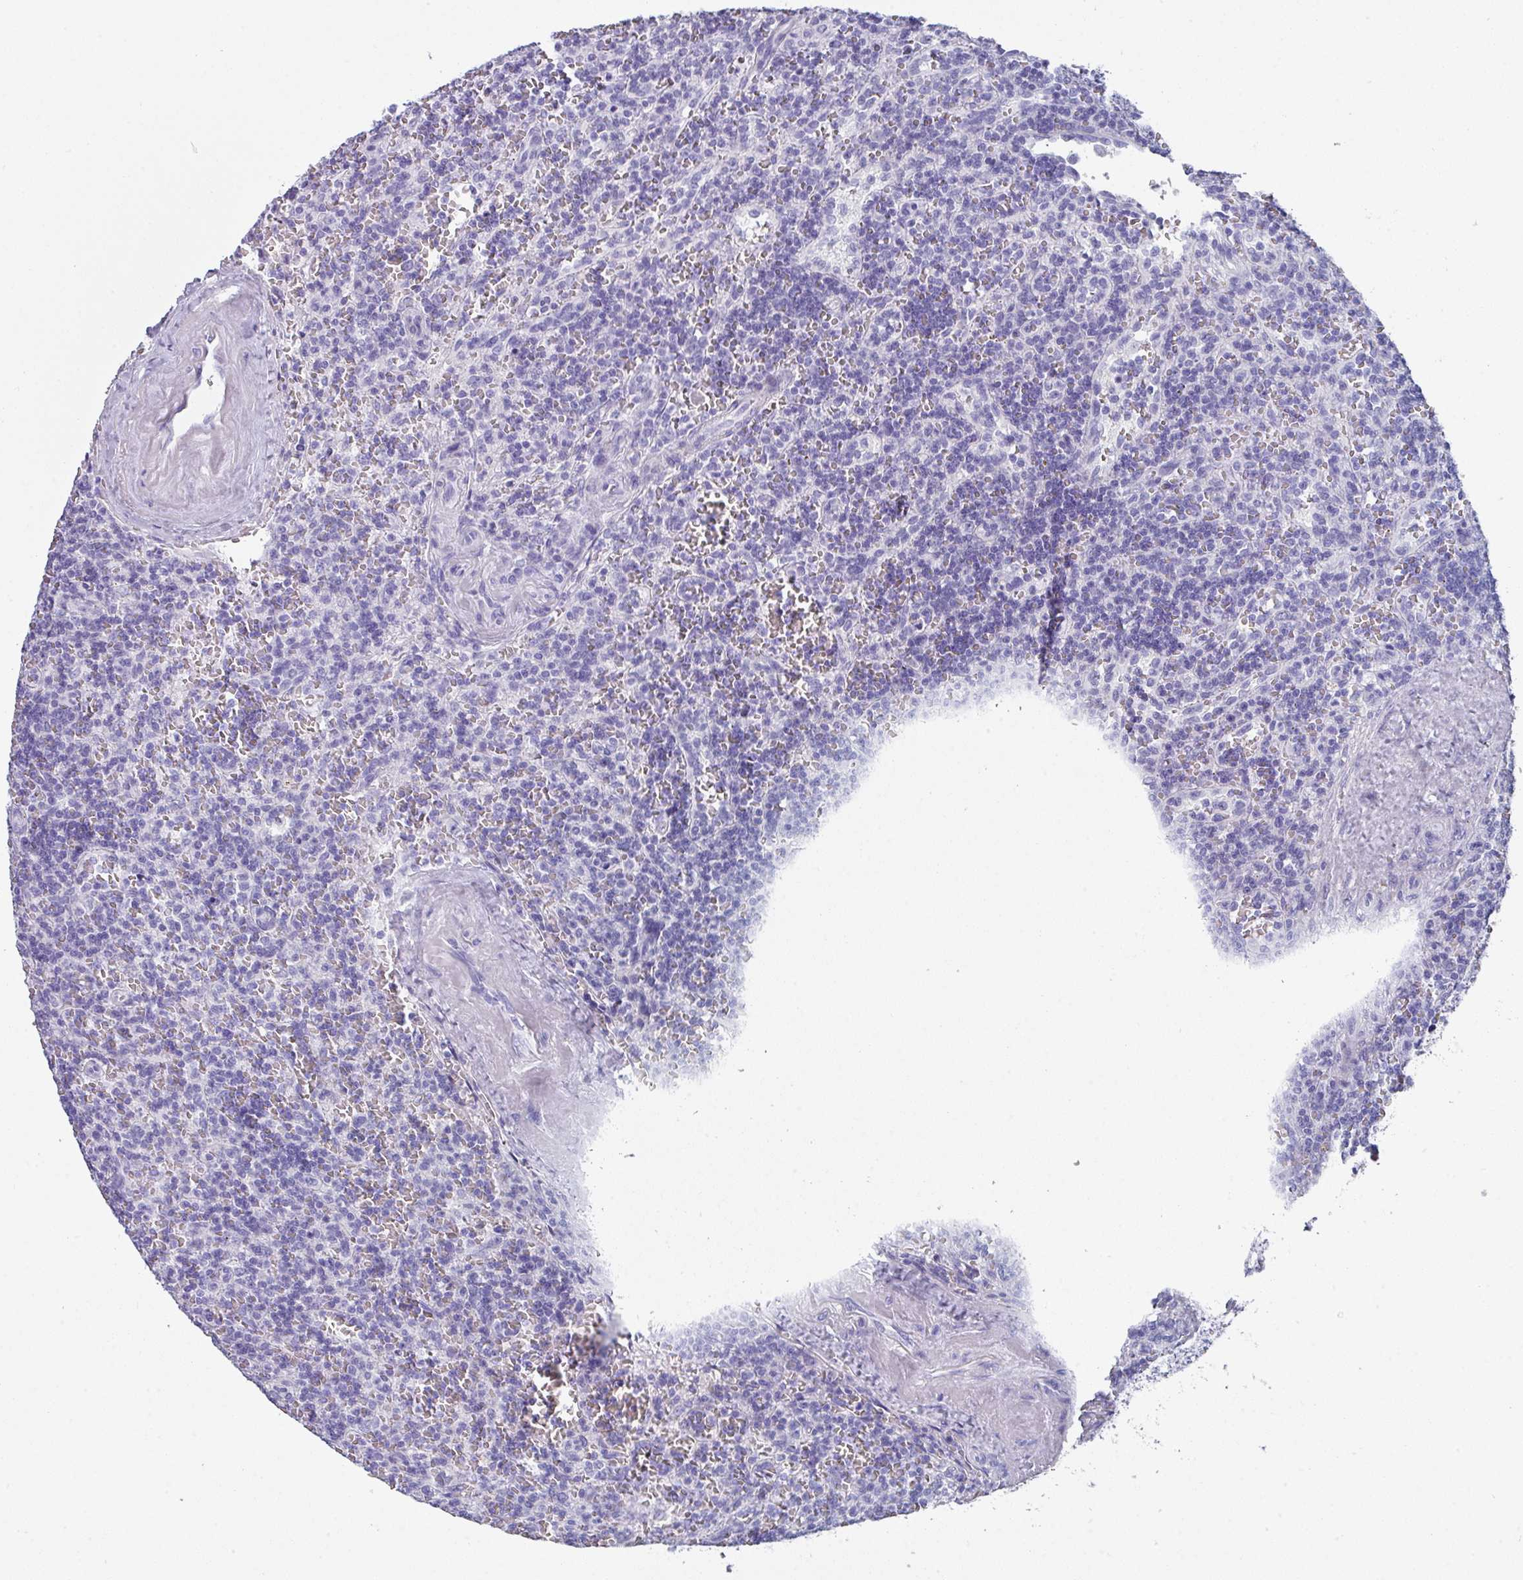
{"staining": {"intensity": "negative", "quantity": "none", "location": "none"}, "tissue": "lymphoma", "cell_type": "Tumor cells", "image_type": "cancer", "snomed": [{"axis": "morphology", "description": "Malignant lymphoma, non-Hodgkin's type, Low grade"}, {"axis": "topography", "description": "Spleen"}], "caption": "Lymphoma was stained to show a protein in brown. There is no significant staining in tumor cells. (Brightfield microscopy of DAB immunohistochemistry (IHC) at high magnification).", "gene": "PEX10", "patient": {"sex": "male", "age": 73}}